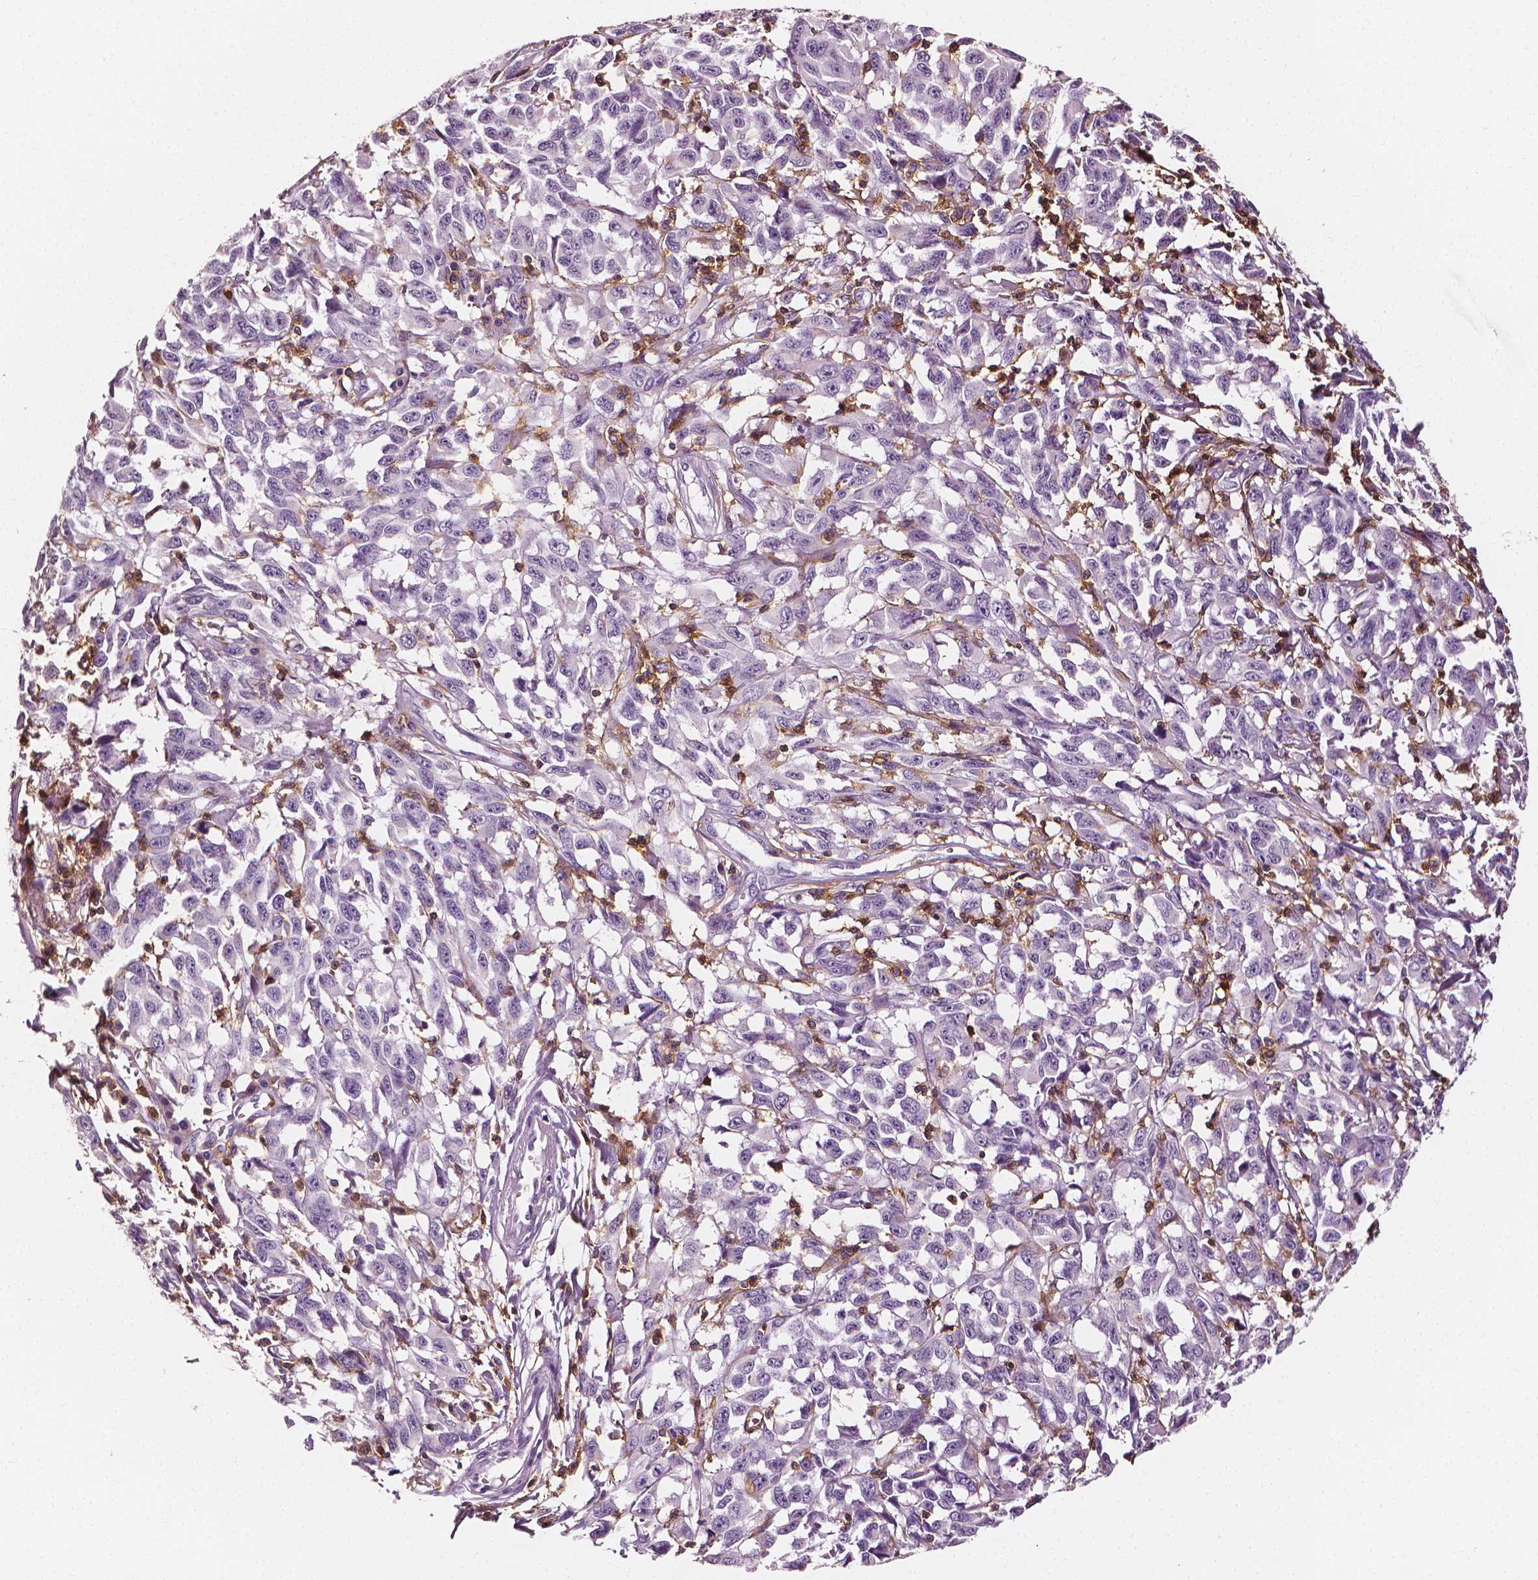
{"staining": {"intensity": "negative", "quantity": "none", "location": "none"}, "tissue": "melanoma", "cell_type": "Tumor cells", "image_type": "cancer", "snomed": [{"axis": "morphology", "description": "Malignant melanoma, NOS"}, {"axis": "topography", "description": "Vulva, labia, clitoris and Bartholin´s gland, NO"}], "caption": "Tumor cells are negative for brown protein staining in melanoma. (Stains: DAB (3,3'-diaminobenzidine) immunohistochemistry with hematoxylin counter stain, Microscopy: brightfield microscopy at high magnification).", "gene": "PTPRC", "patient": {"sex": "female", "age": 75}}